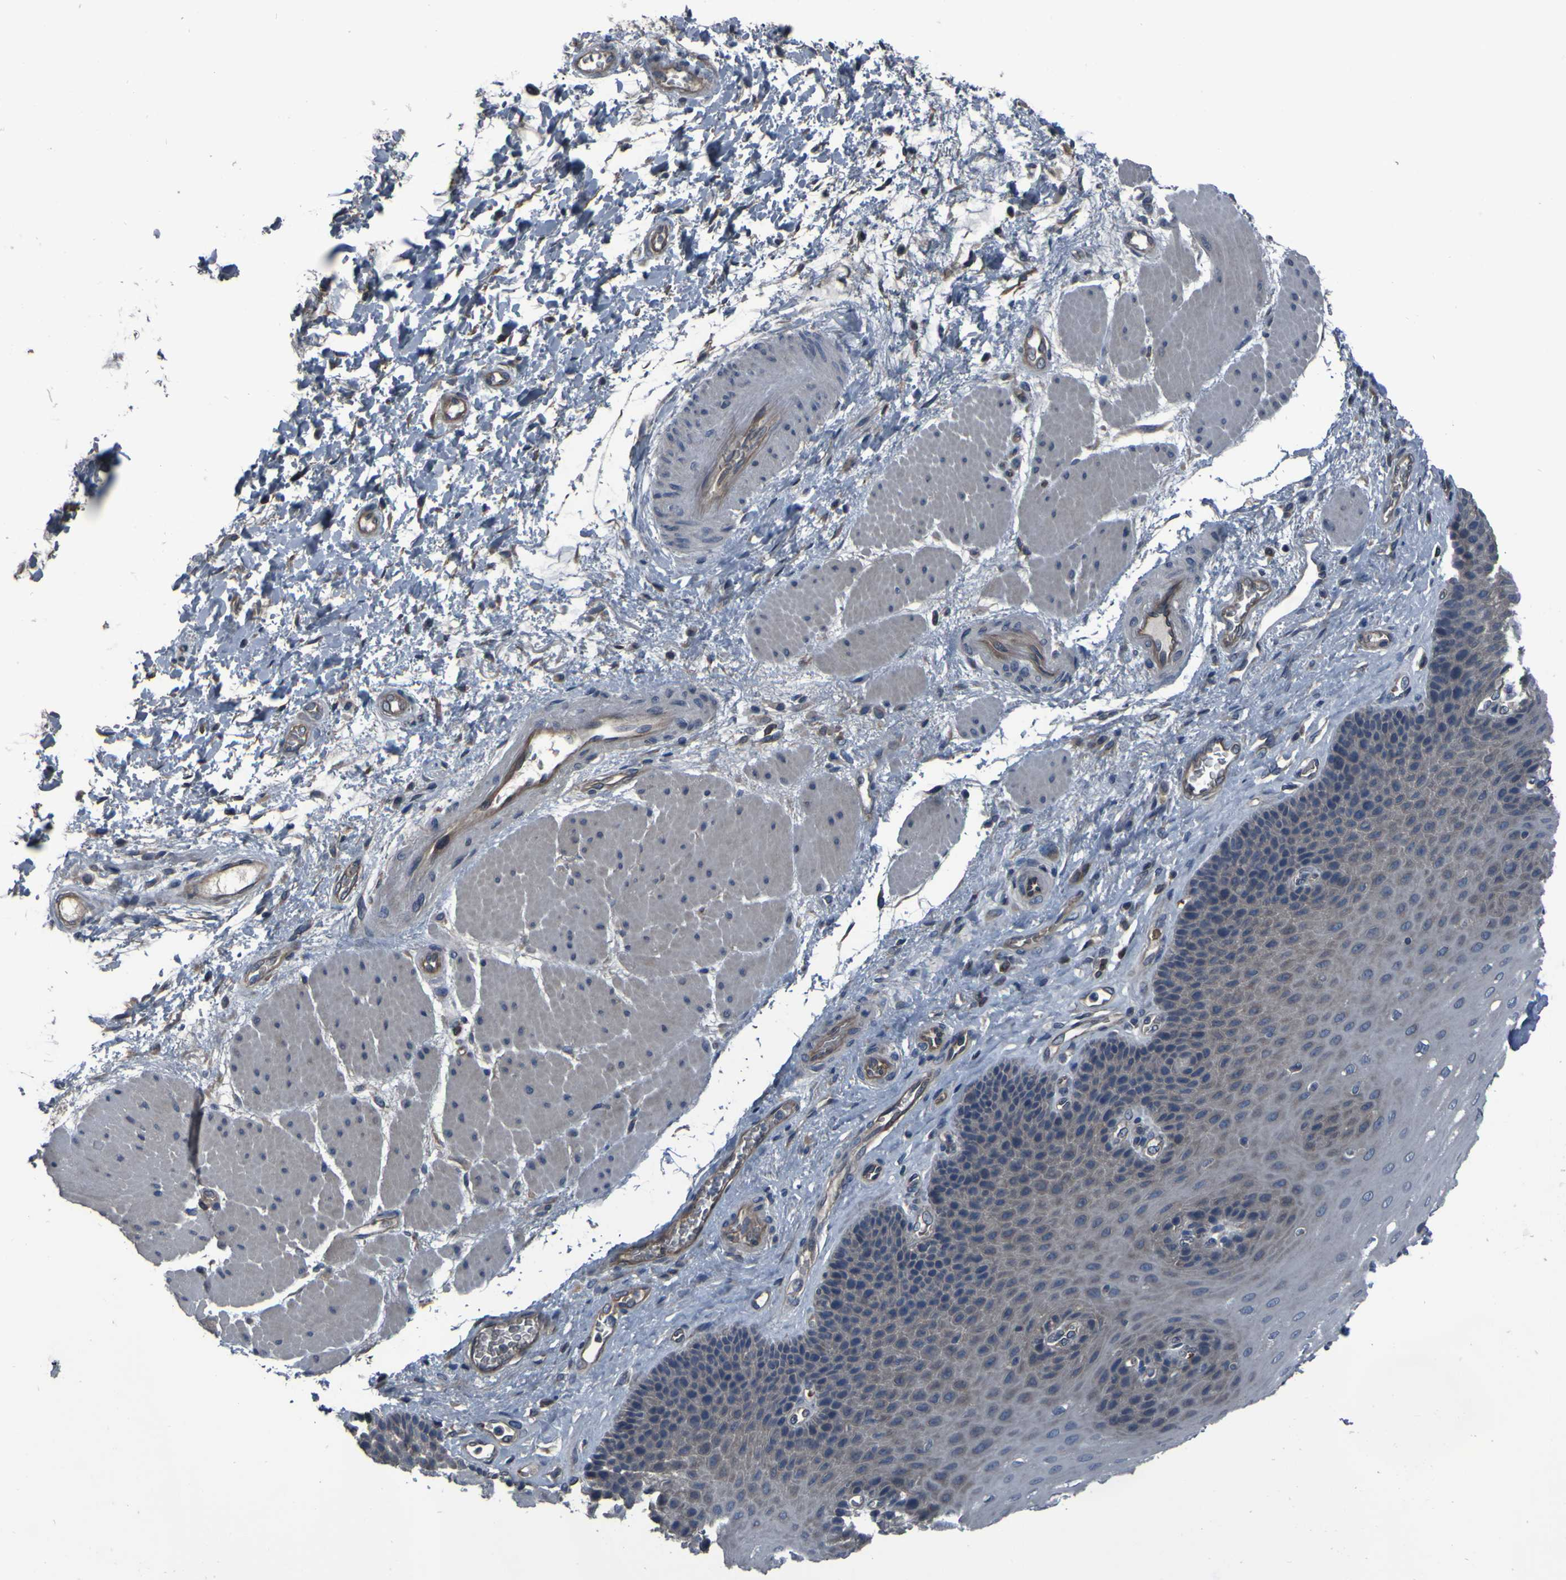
{"staining": {"intensity": "weak", "quantity": "25%-75%", "location": "cytoplasmic/membranous"}, "tissue": "esophagus", "cell_type": "Squamous epithelial cells", "image_type": "normal", "snomed": [{"axis": "morphology", "description": "Normal tissue, NOS"}, {"axis": "topography", "description": "Esophagus"}], "caption": "The photomicrograph exhibits staining of normal esophagus, revealing weak cytoplasmic/membranous protein staining (brown color) within squamous epithelial cells. The staining is performed using DAB (3,3'-diaminobenzidine) brown chromogen to label protein expression. The nuclei are counter-stained blue using hematoxylin.", "gene": "GRAMD1A", "patient": {"sex": "female", "age": 72}}